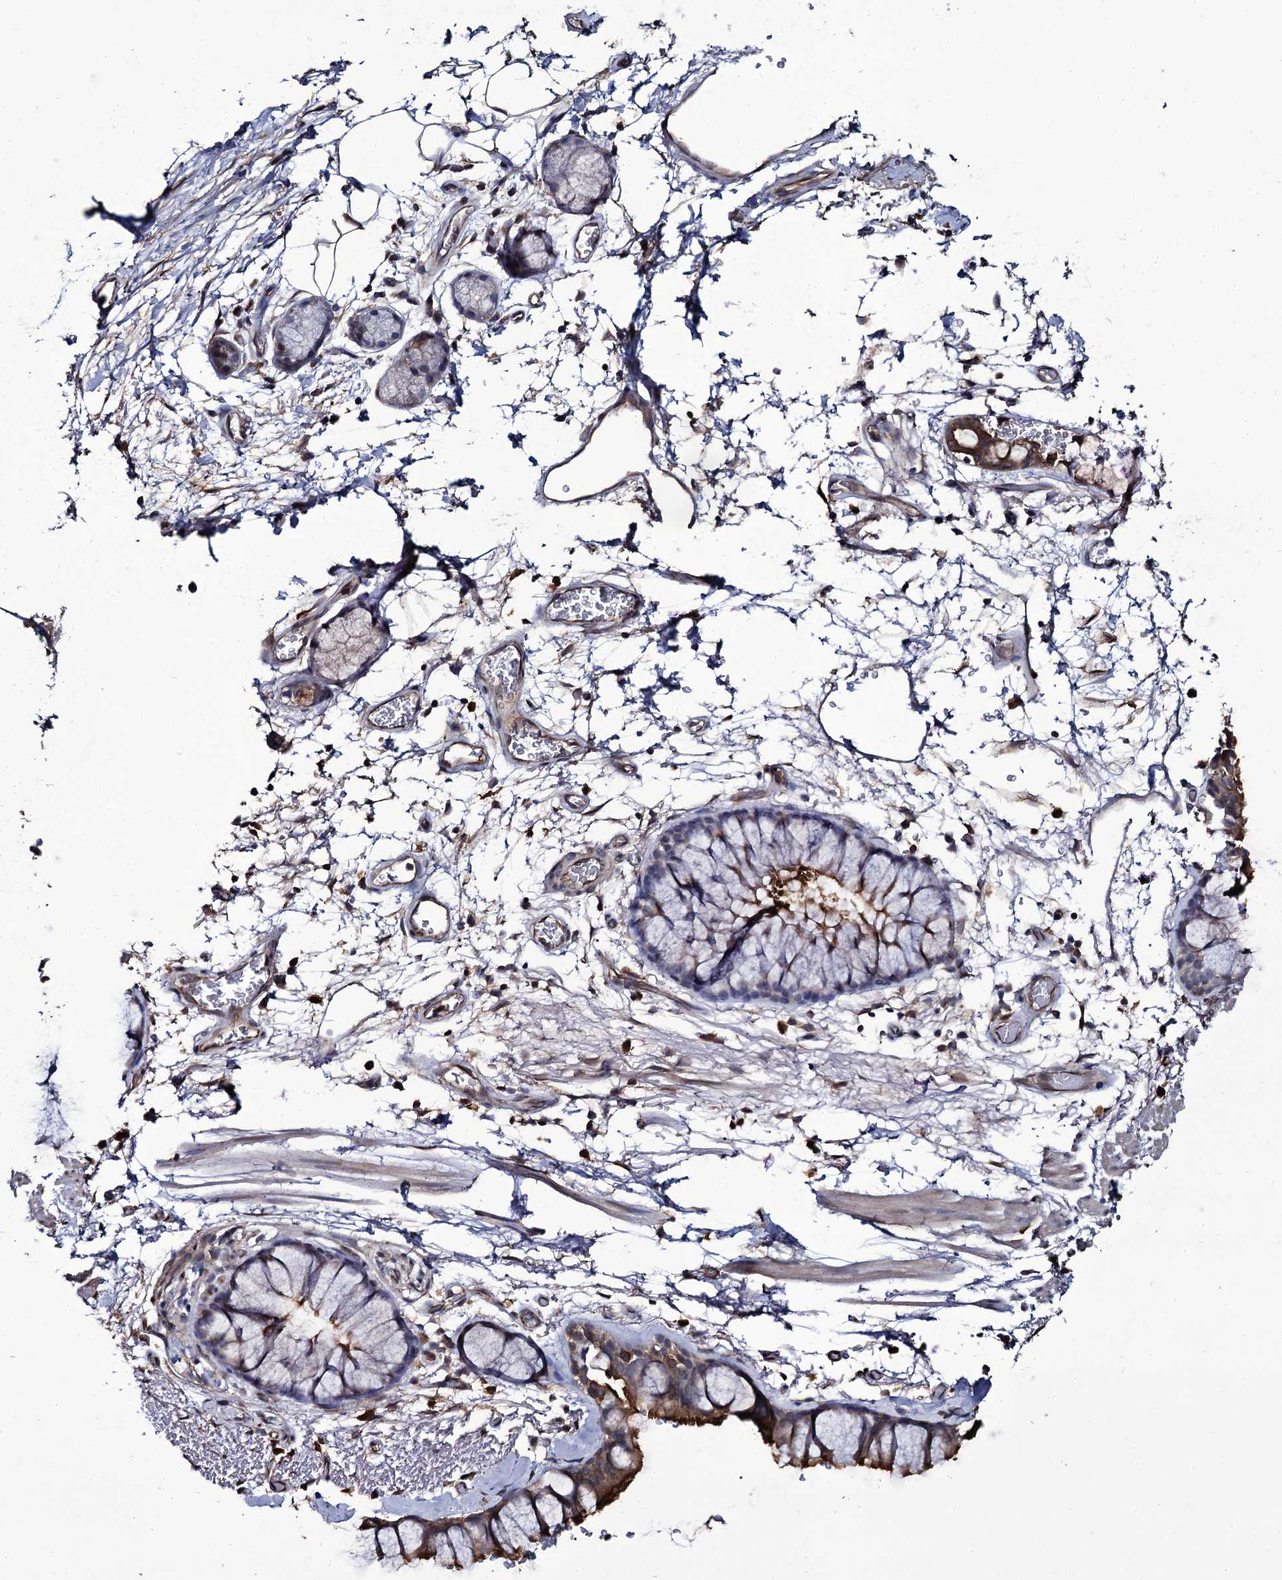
{"staining": {"intensity": "strong", "quantity": ">75%", "location": "cytoplasmic/membranous"}, "tissue": "bronchus", "cell_type": "Respiratory epithelial cells", "image_type": "normal", "snomed": [{"axis": "morphology", "description": "Normal tissue, NOS"}, {"axis": "topography", "description": "Bronchus"}], "caption": "Protein positivity by immunohistochemistry (IHC) reveals strong cytoplasmic/membranous positivity in about >75% of respiratory epithelial cells in benign bronchus.", "gene": "TTC23", "patient": {"sex": "male", "age": 65}}